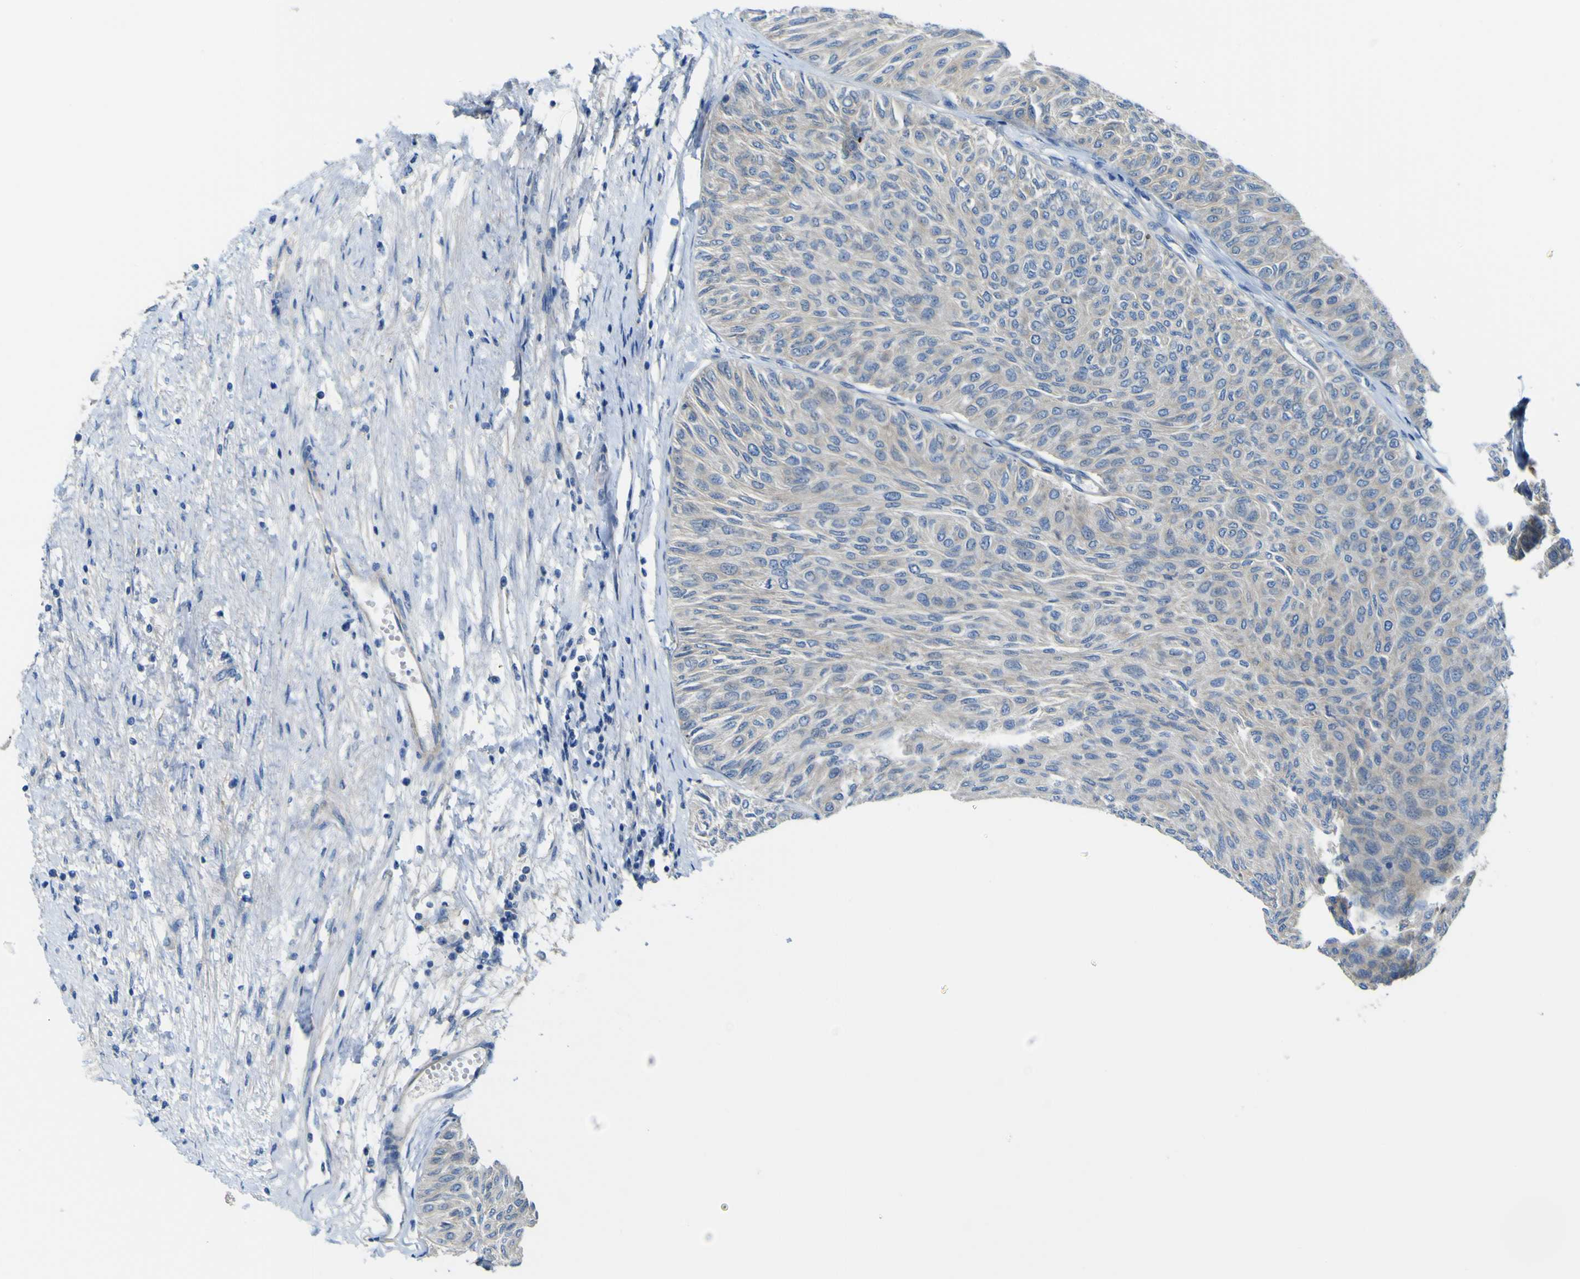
{"staining": {"intensity": "negative", "quantity": "none", "location": "none"}, "tissue": "urothelial cancer", "cell_type": "Tumor cells", "image_type": "cancer", "snomed": [{"axis": "morphology", "description": "Urothelial carcinoma, Low grade"}, {"axis": "topography", "description": "Urinary bladder"}], "caption": "This is a image of immunohistochemistry staining of urothelial carcinoma (low-grade), which shows no staining in tumor cells. (DAB immunohistochemistry (IHC) with hematoxylin counter stain).", "gene": "ADGRA2", "patient": {"sex": "male", "age": 78}}